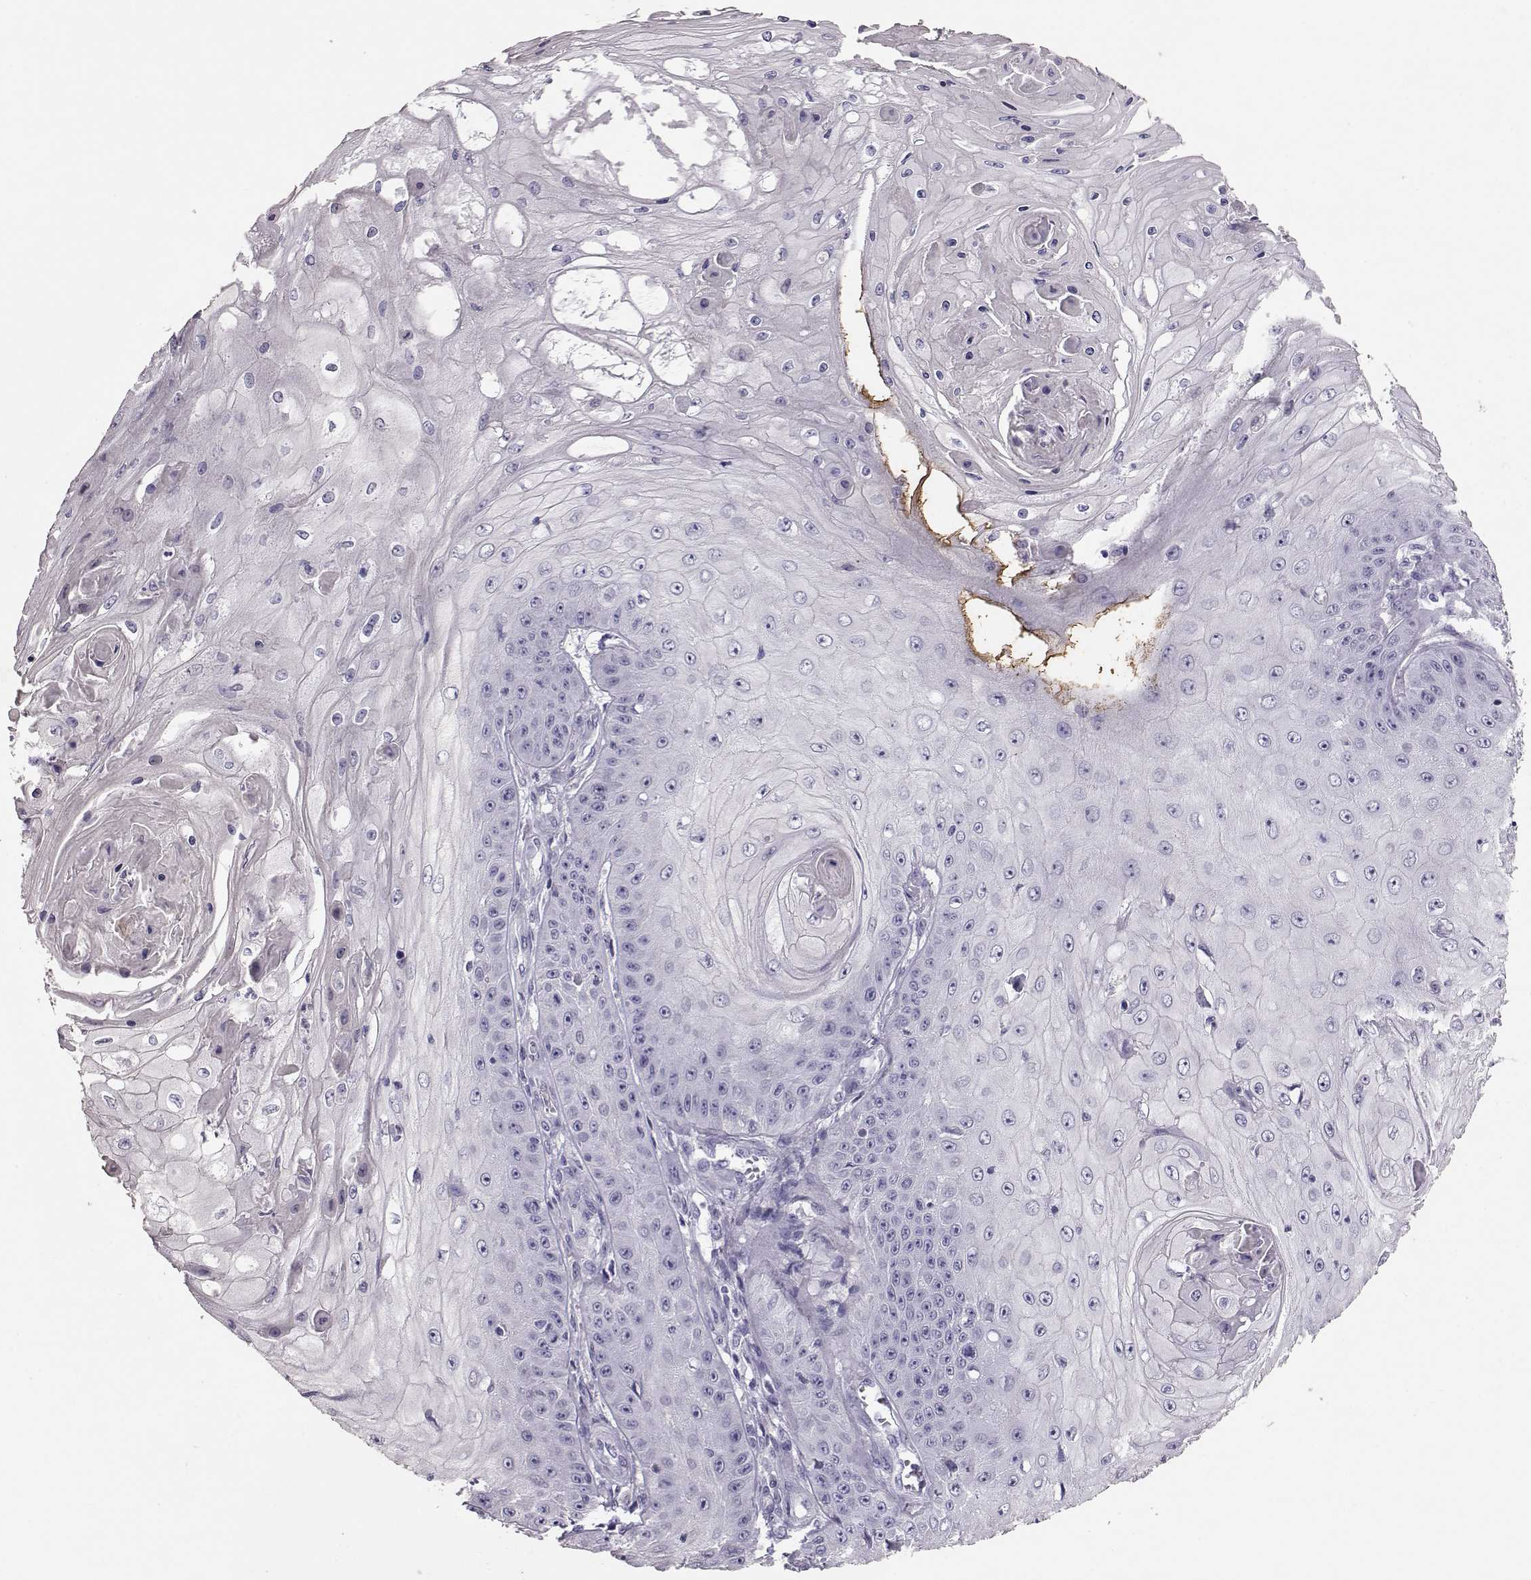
{"staining": {"intensity": "negative", "quantity": "none", "location": "none"}, "tissue": "skin cancer", "cell_type": "Tumor cells", "image_type": "cancer", "snomed": [{"axis": "morphology", "description": "Squamous cell carcinoma, NOS"}, {"axis": "topography", "description": "Skin"}], "caption": "Immunohistochemistry of squamous cell carcinoma (skin) reveals no positivity in tumor cells.", "gene": "RD3", "patient": {"sex": "male", "age": 70}}